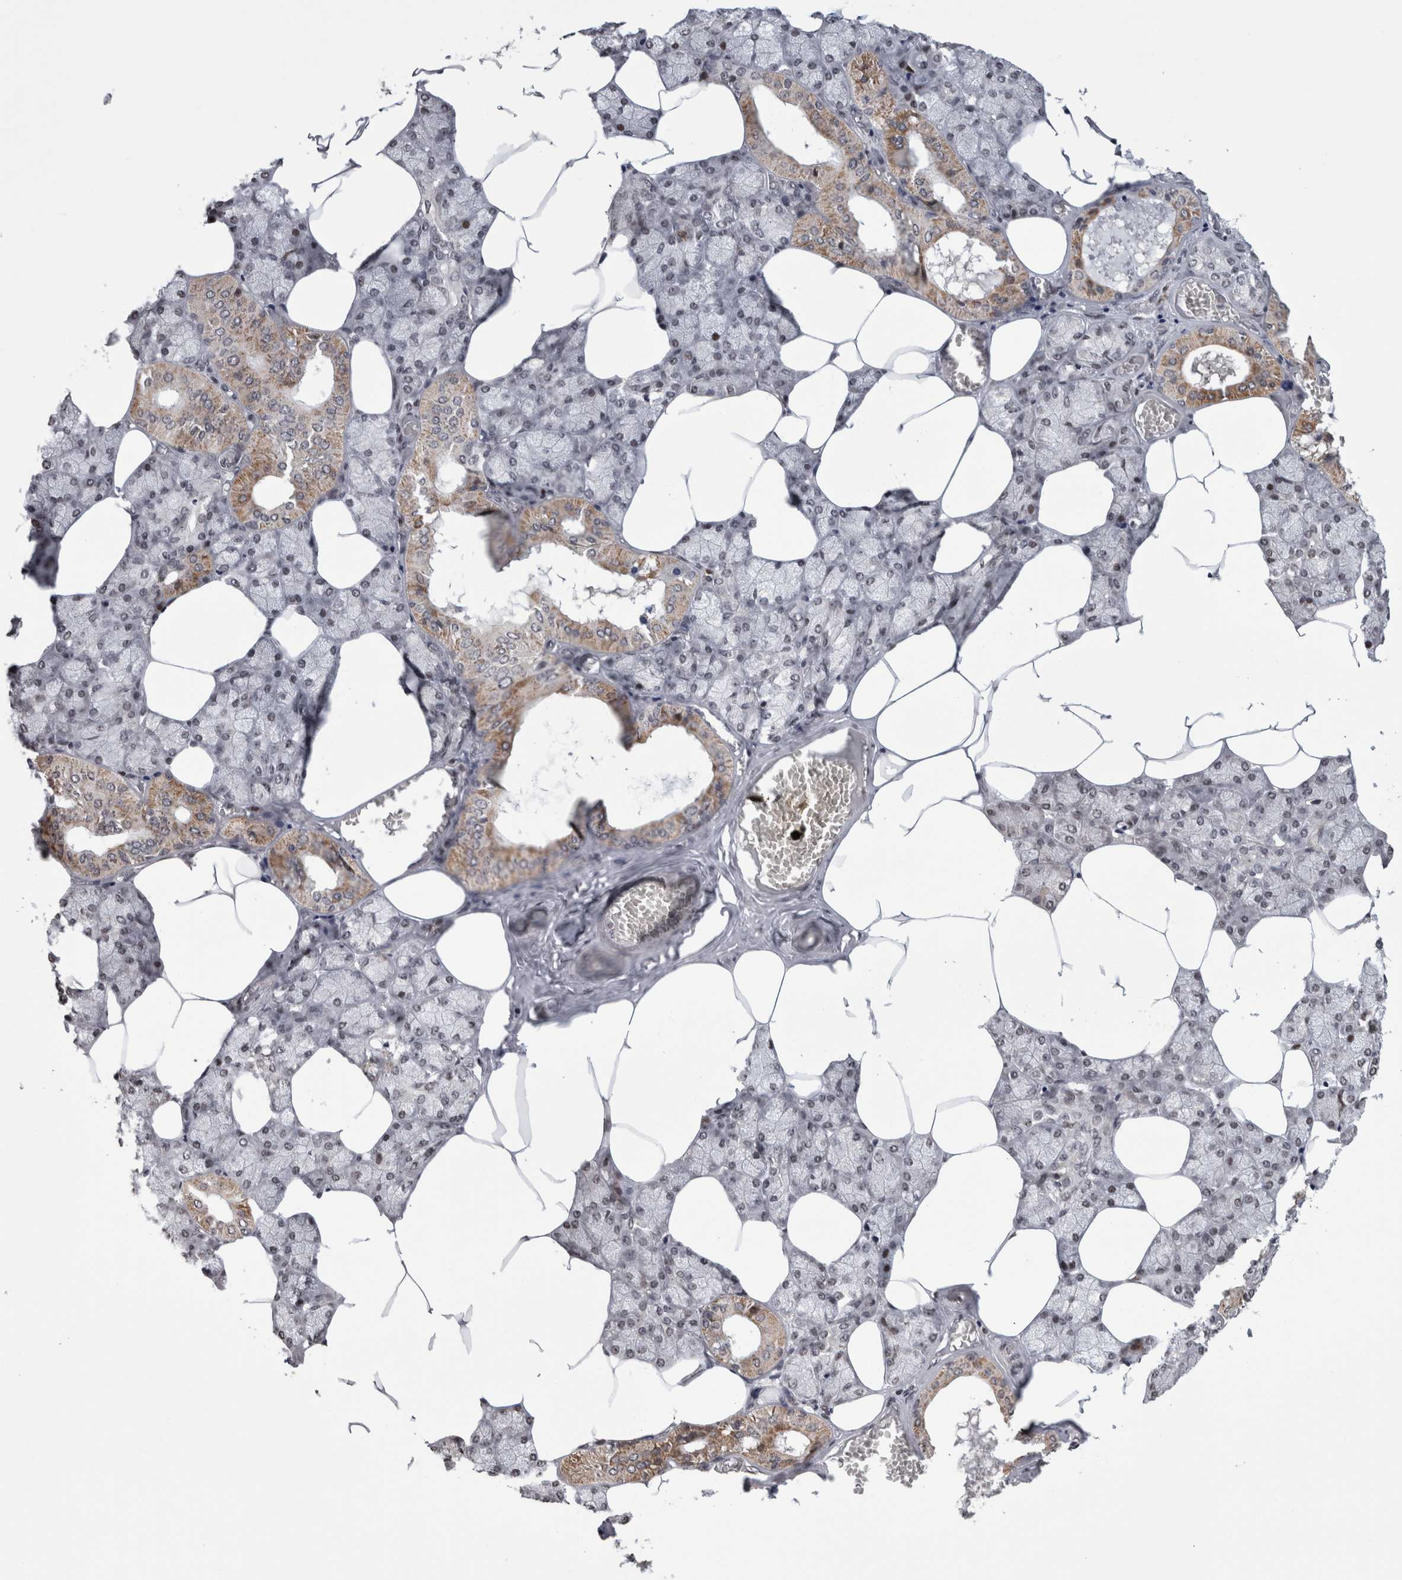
{"staining": {"intensity": "moderate", "quantity": "25%-75%", "location": "cytoplasmic/membranous,nuclear"}, "tissue": "salivary gland", "cell_type": "Glandular cells", "image_type": "normal", "snomed": [{"axis": "morphology", "description": "Normal tissue, NOS"}, {"axis": "topography", "description": "Salivary gland"}], "caption": "Immunohistochemistry (IHC) micrograph of unremarkable salivary gland: human salivary gland stained using immunohistochemistry exhibits medium levels of moderate protein expression localized specifically in the cytoplasmic/membranous,nuclear of glandular cells, appearing as a cytoplasmic/membranous,nuclear brown color.", "gene": "ZBTB11", "patient": {"sex": "male", "age": 62}}